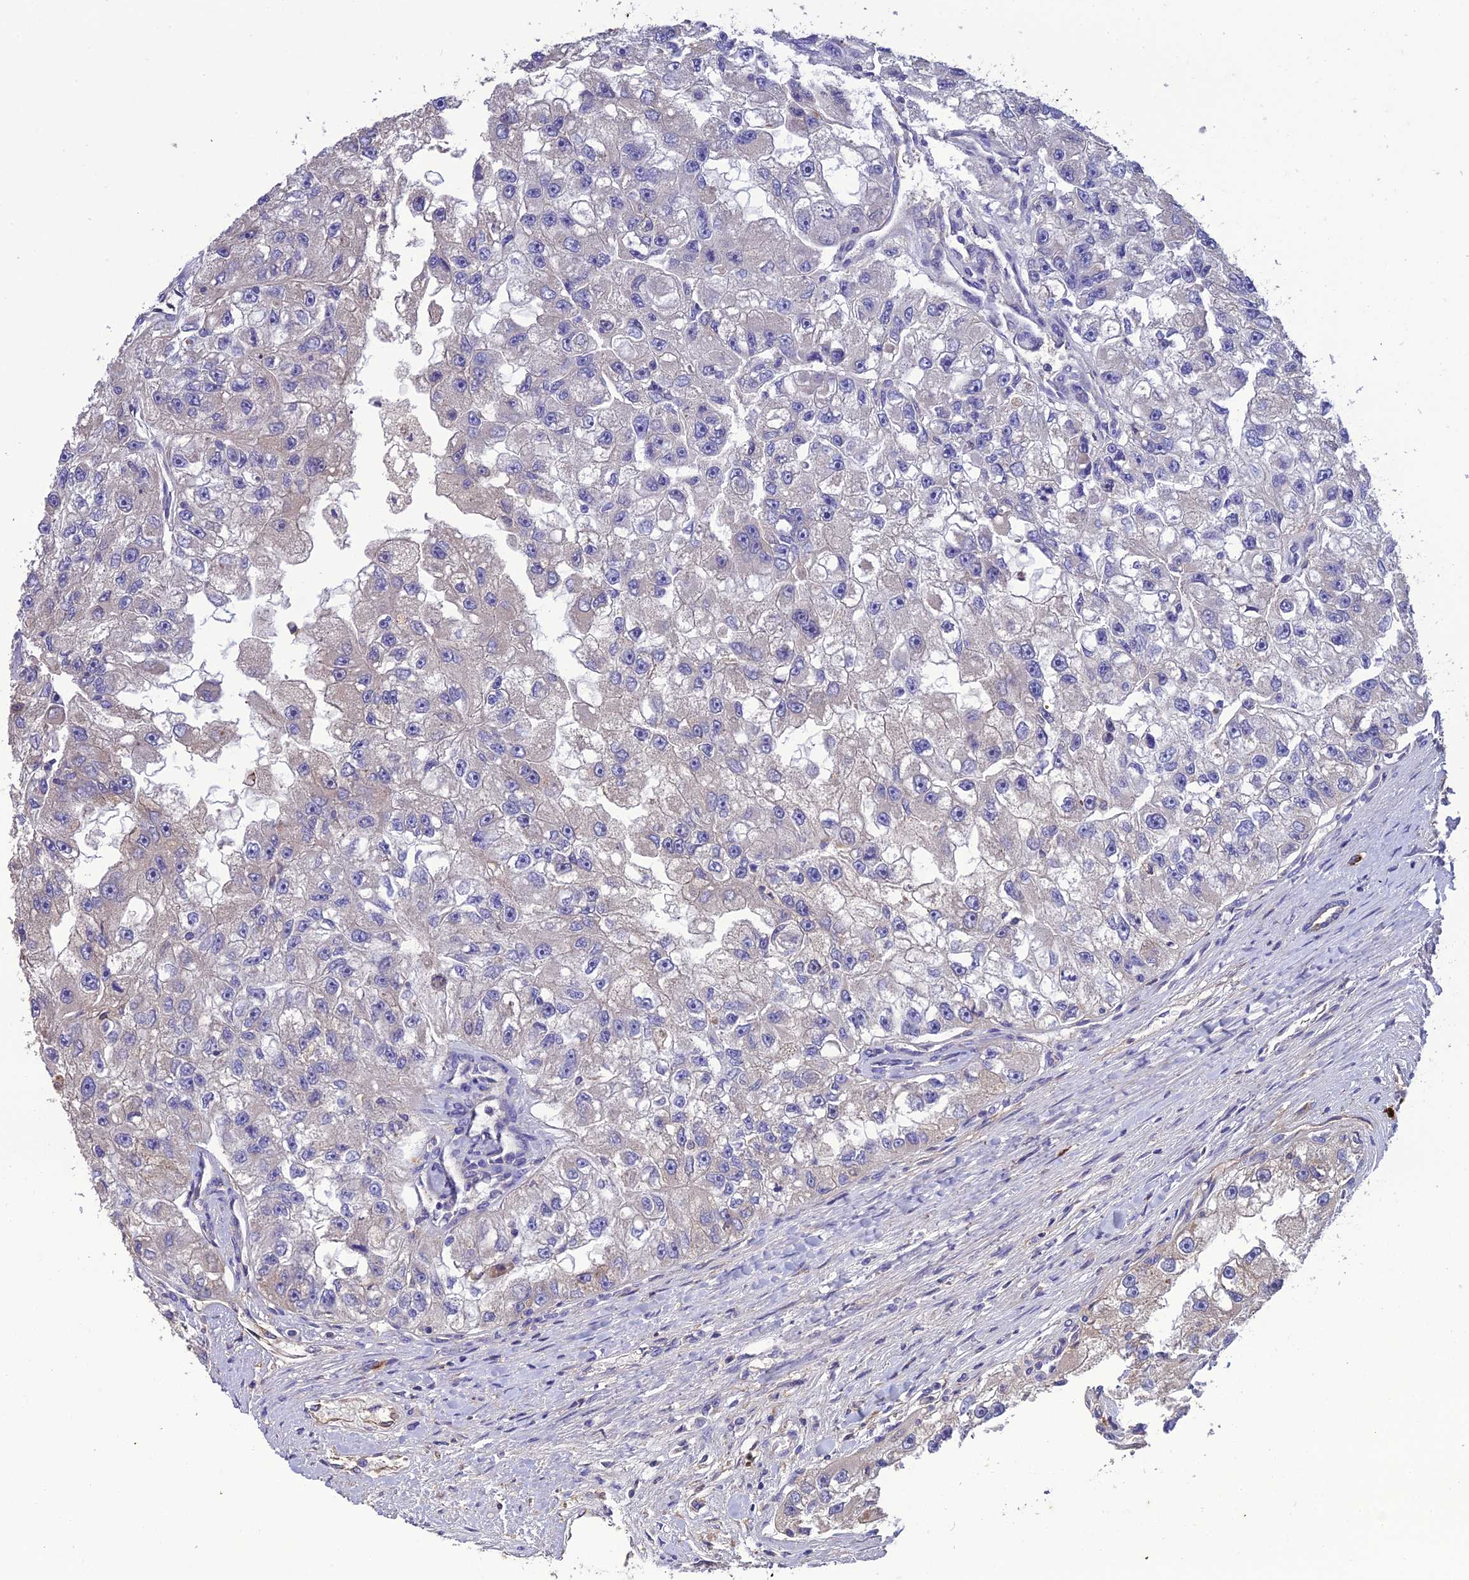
{"staining": {"intensity": "negative", "quantity": "none", "location": "none"}, "tissue": "renal cancer", "cell_type": "Tumor cells", "image_type": "cancer", "snomed": [{"axis": "morphology", "description": "Adenocarcinoma, NOS"}, {"axis": "topography", "description": "Kidney"}], "caption": "This is an IHC photomicrograph of human adenocarcinoma (renal). There is no expression in tumor cells.", "gene": "MIOS", "patient": {"sex": "male", "age": 63}}